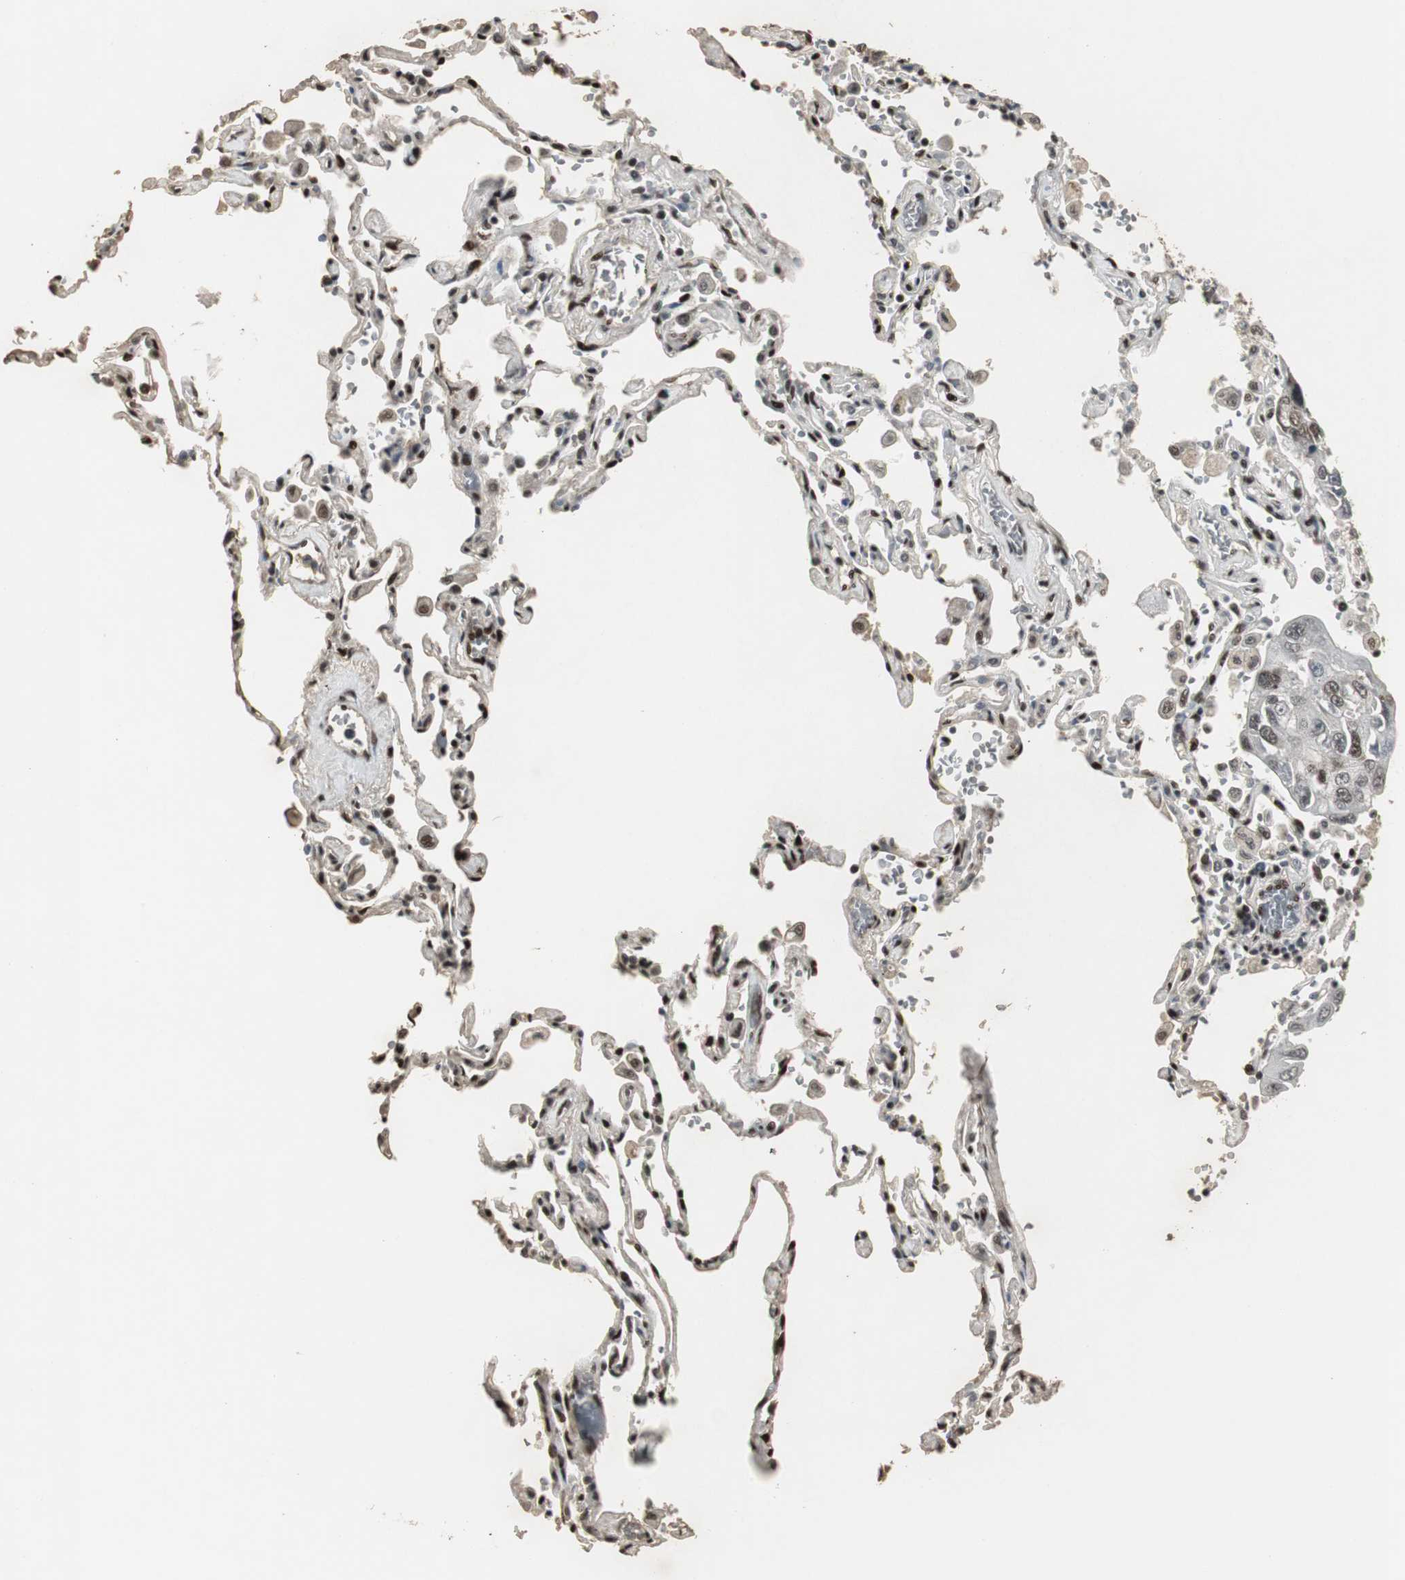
{"staining": {"intensity": "moderate", "quantity": ">75%", "location": "nuclear"}, "tissue": "lung cancer", "cell_type": "Tumor cells", "image_type": "cancer", "snomed": [{"axis": "morphology", "description": "Adenocarcinoma, NOS"}, {"axis": "topography", "description": "Lung"}], "caption": "Protein staining displays moderate nuclear staining in approximately >75% of tumor cells in lung adenocarcinoma.", "gene": "TAF5", "patient": {"sex": "male", "age": 64}}